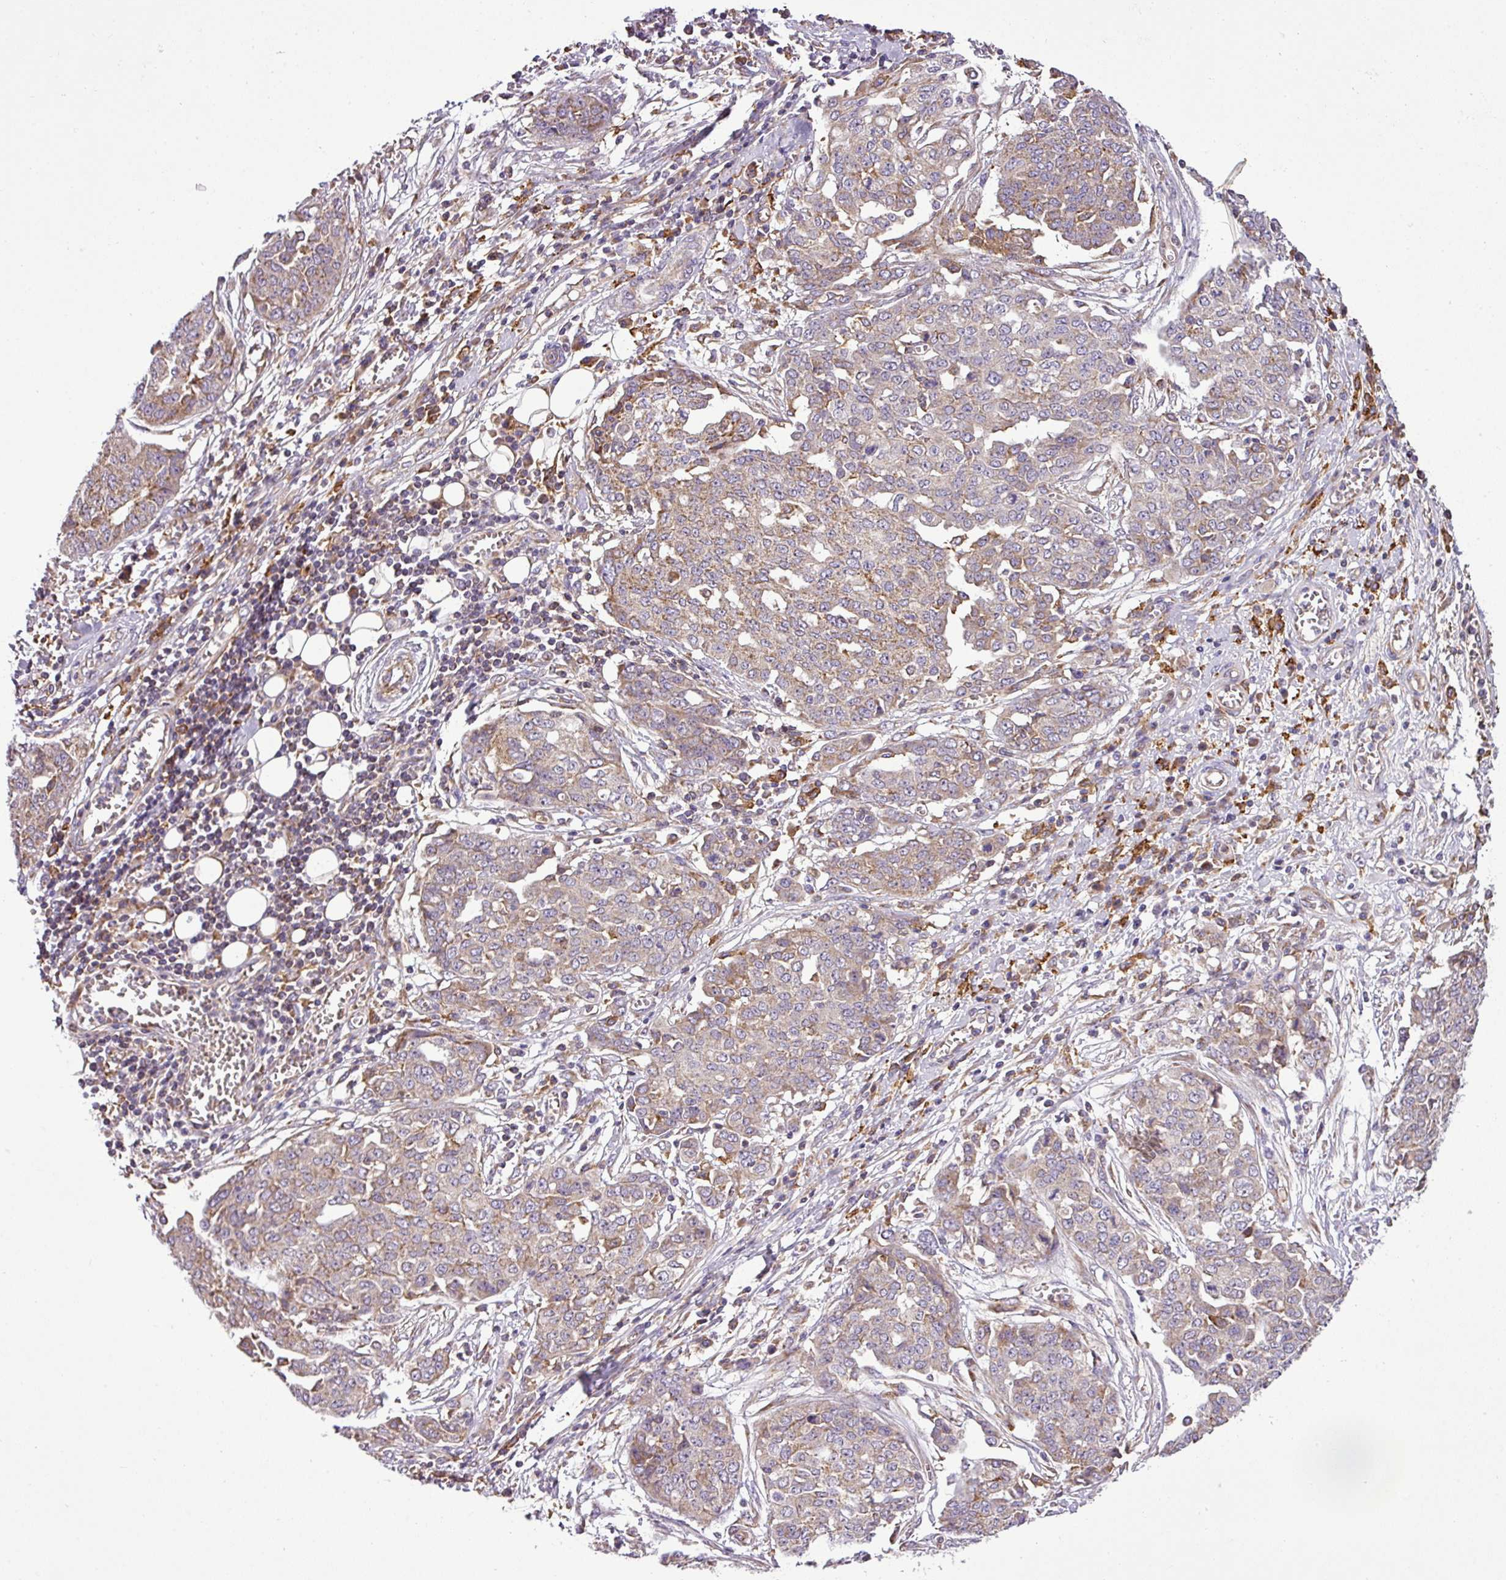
{"staining": {"intensity": "moderate", "quantity": "25%-75%", "location": "cytoplasmic/membranous"}, "tissue": "ovarian cancer", "cell_type": "Tumor cells", "image_type": "cancer", "snomed": [{"axis": "morphology", "description": "Cystadenocarcinoma, serous, NOS"}, {"axis": "topography", "description": "Soft tissue"}, {"axis": "topography", "description": "Ovary"}], "caption": "A high-resolution histopathology image shows immunohistochemistry staining of ovarian serous cystadenocarcinoma, which displays moderate cytoplasmic/membranous positivity in about 25%-75% of tumor cells.", "gene": "ZNF513", "patient": {"sex": "female", "age": 57}}